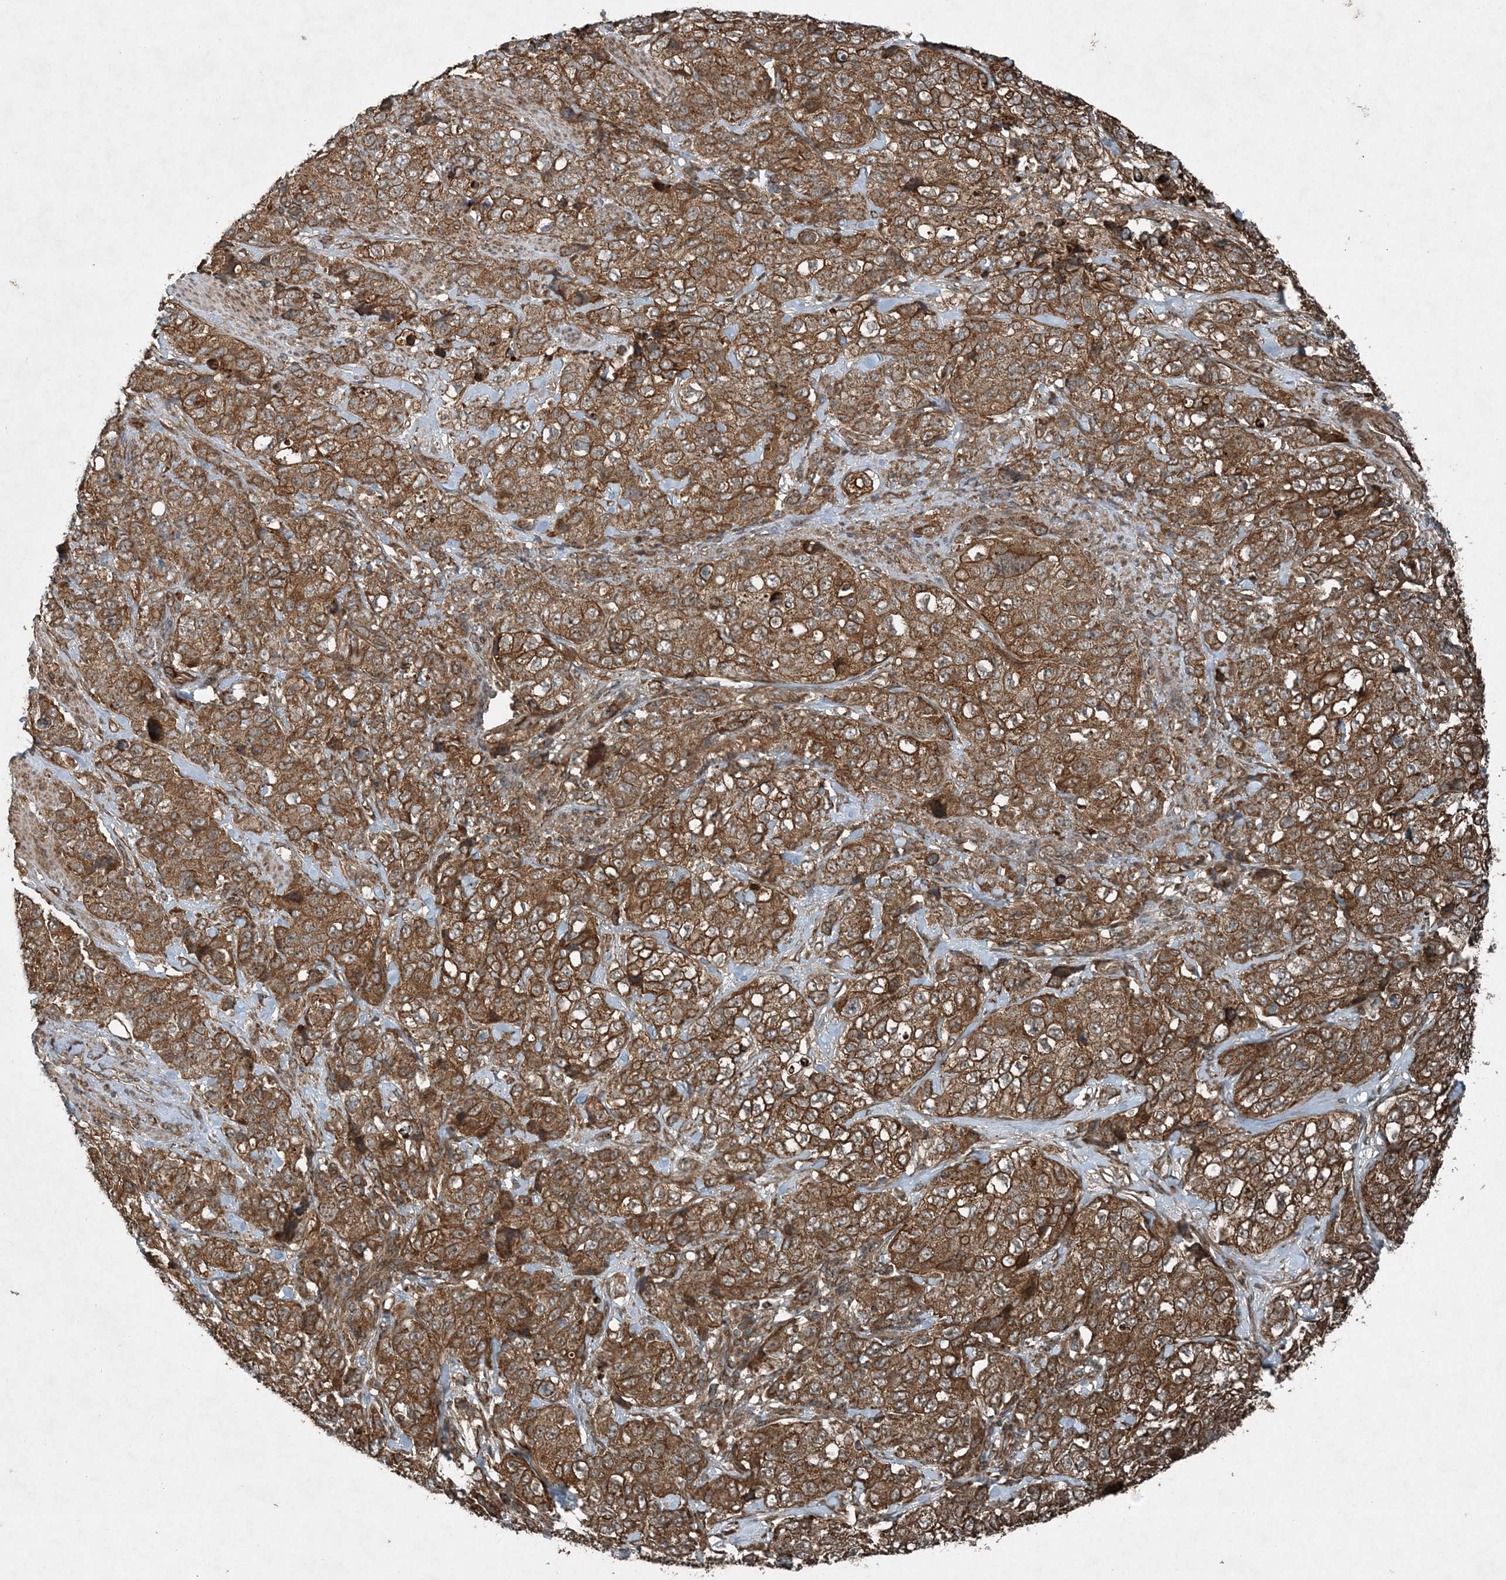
{"staining": {"intensity": "strong", "quantity": ">75%", "location": "cytoplasmic/membranous"}, "tissue": "stomach cancer", "cell_type": "Tumor cells", "image_type": "cancer", "snomed": [{"axis": "morphology", "description": "Adenocarcinoma, NOS"}, {"axis": "topography", "description": "Stomach"}], "caption": "Immunohistochemical staining of human stomach adenocarcinoma reveals high levels of strong cytoplasmic/membranous staining in about >75% of tumor cells. The staining was performed using DAB (3,3'-diaminobenzidine), with brown indicating positive protein expression. Nuclei are stained blue with hematoxylin.", "gene": "COPS7B", "patient": {"sex": "male", "age": 48}}